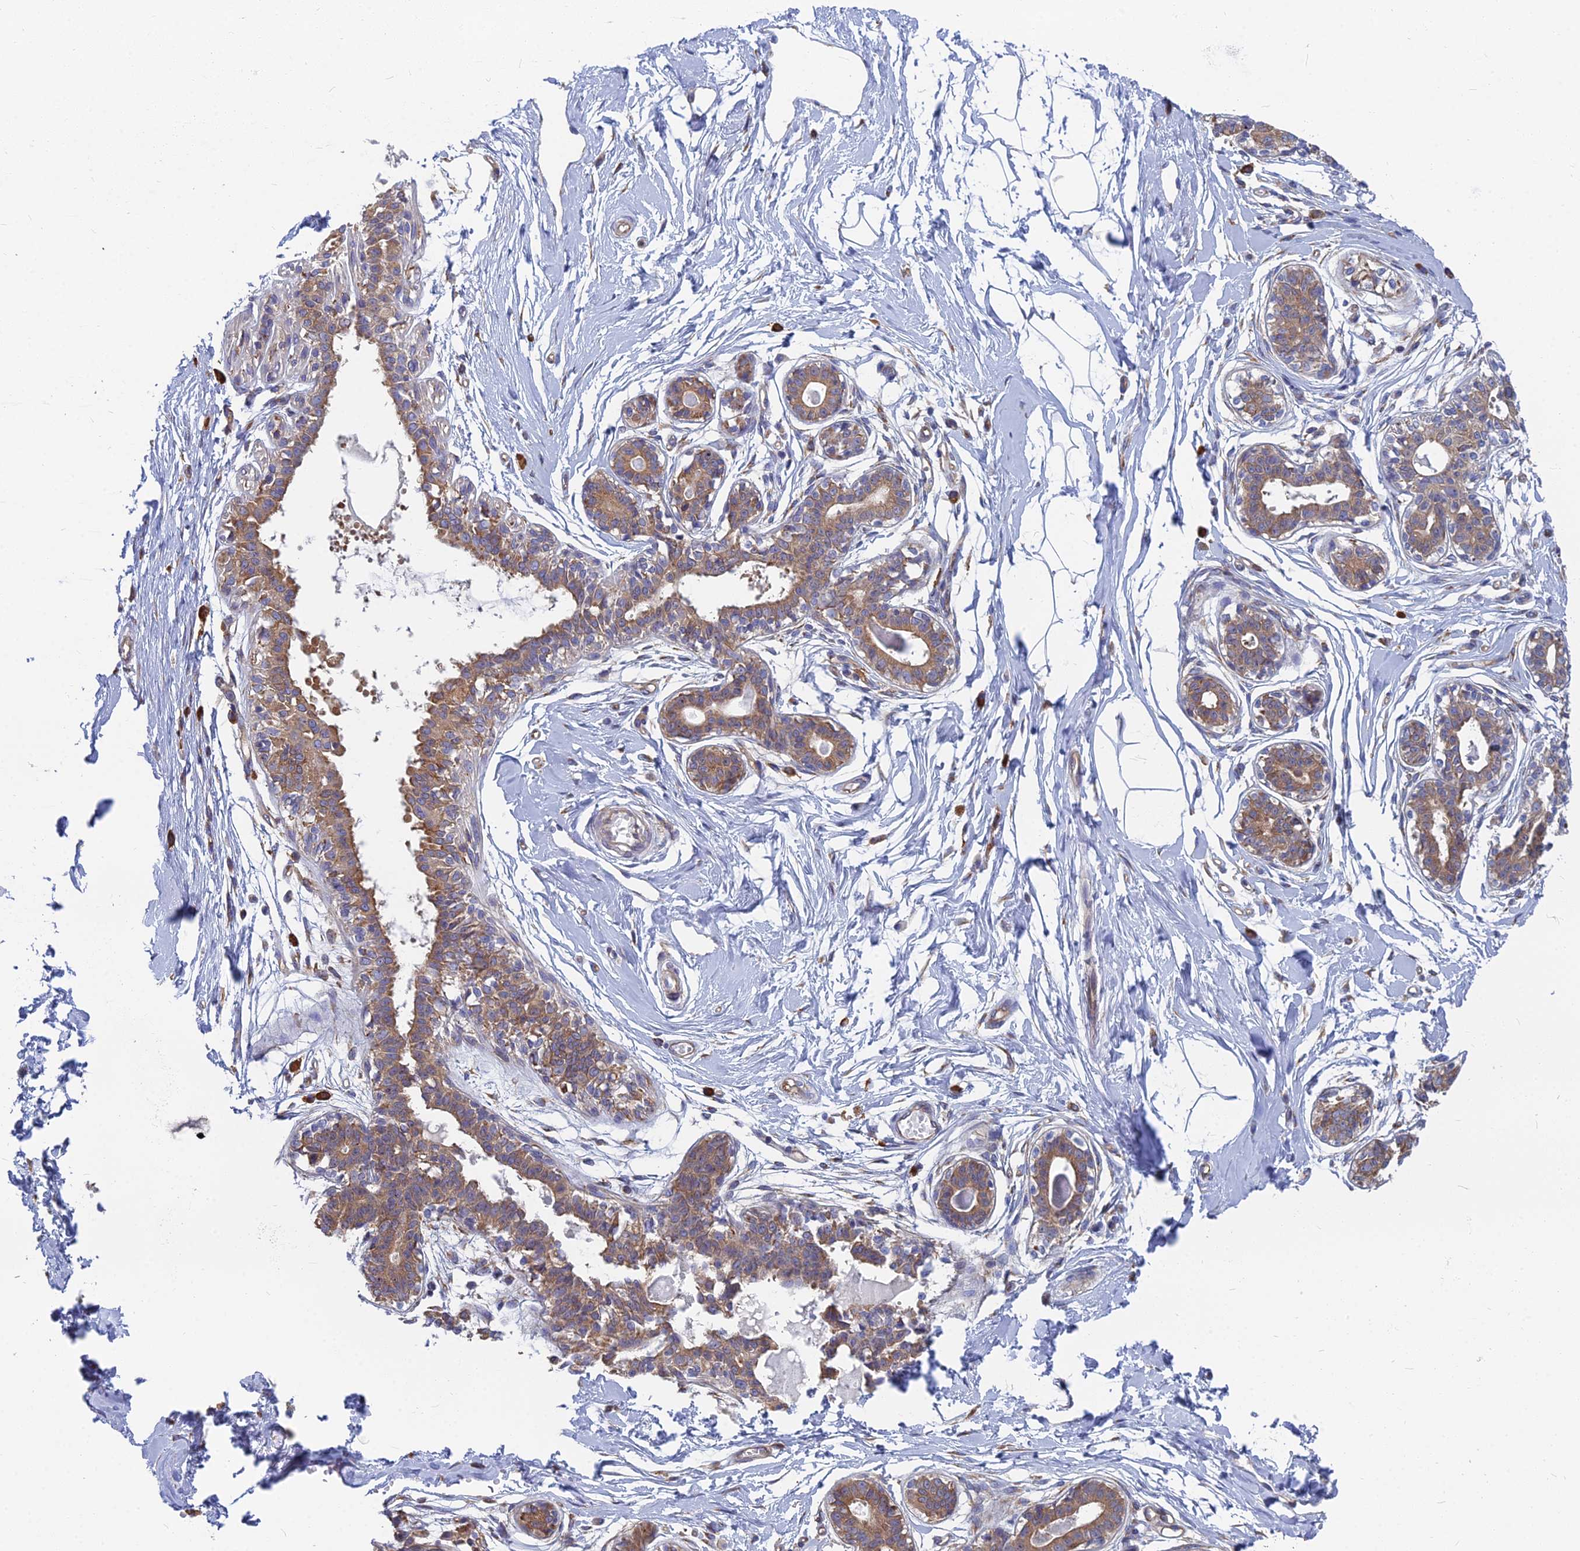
{"staining": {"intensity": "negative", "quantity": "none", "location": "none"}, "tissue": "breast", "cell_type": "Adipocytes", "image_type": "normal", "snomed": [{"axis": "morphology", "description": "Normal tissue, NOS"}, {"axis": "topography", "description": "Breast"}], "caption": "This is a micrograph of immunohistochemistry (IHC) staining of unremarkable breast, which shows no expression in adipocytes.", "gene": "KIAA1143", "patient": {"sex": "female", "age": 45}}